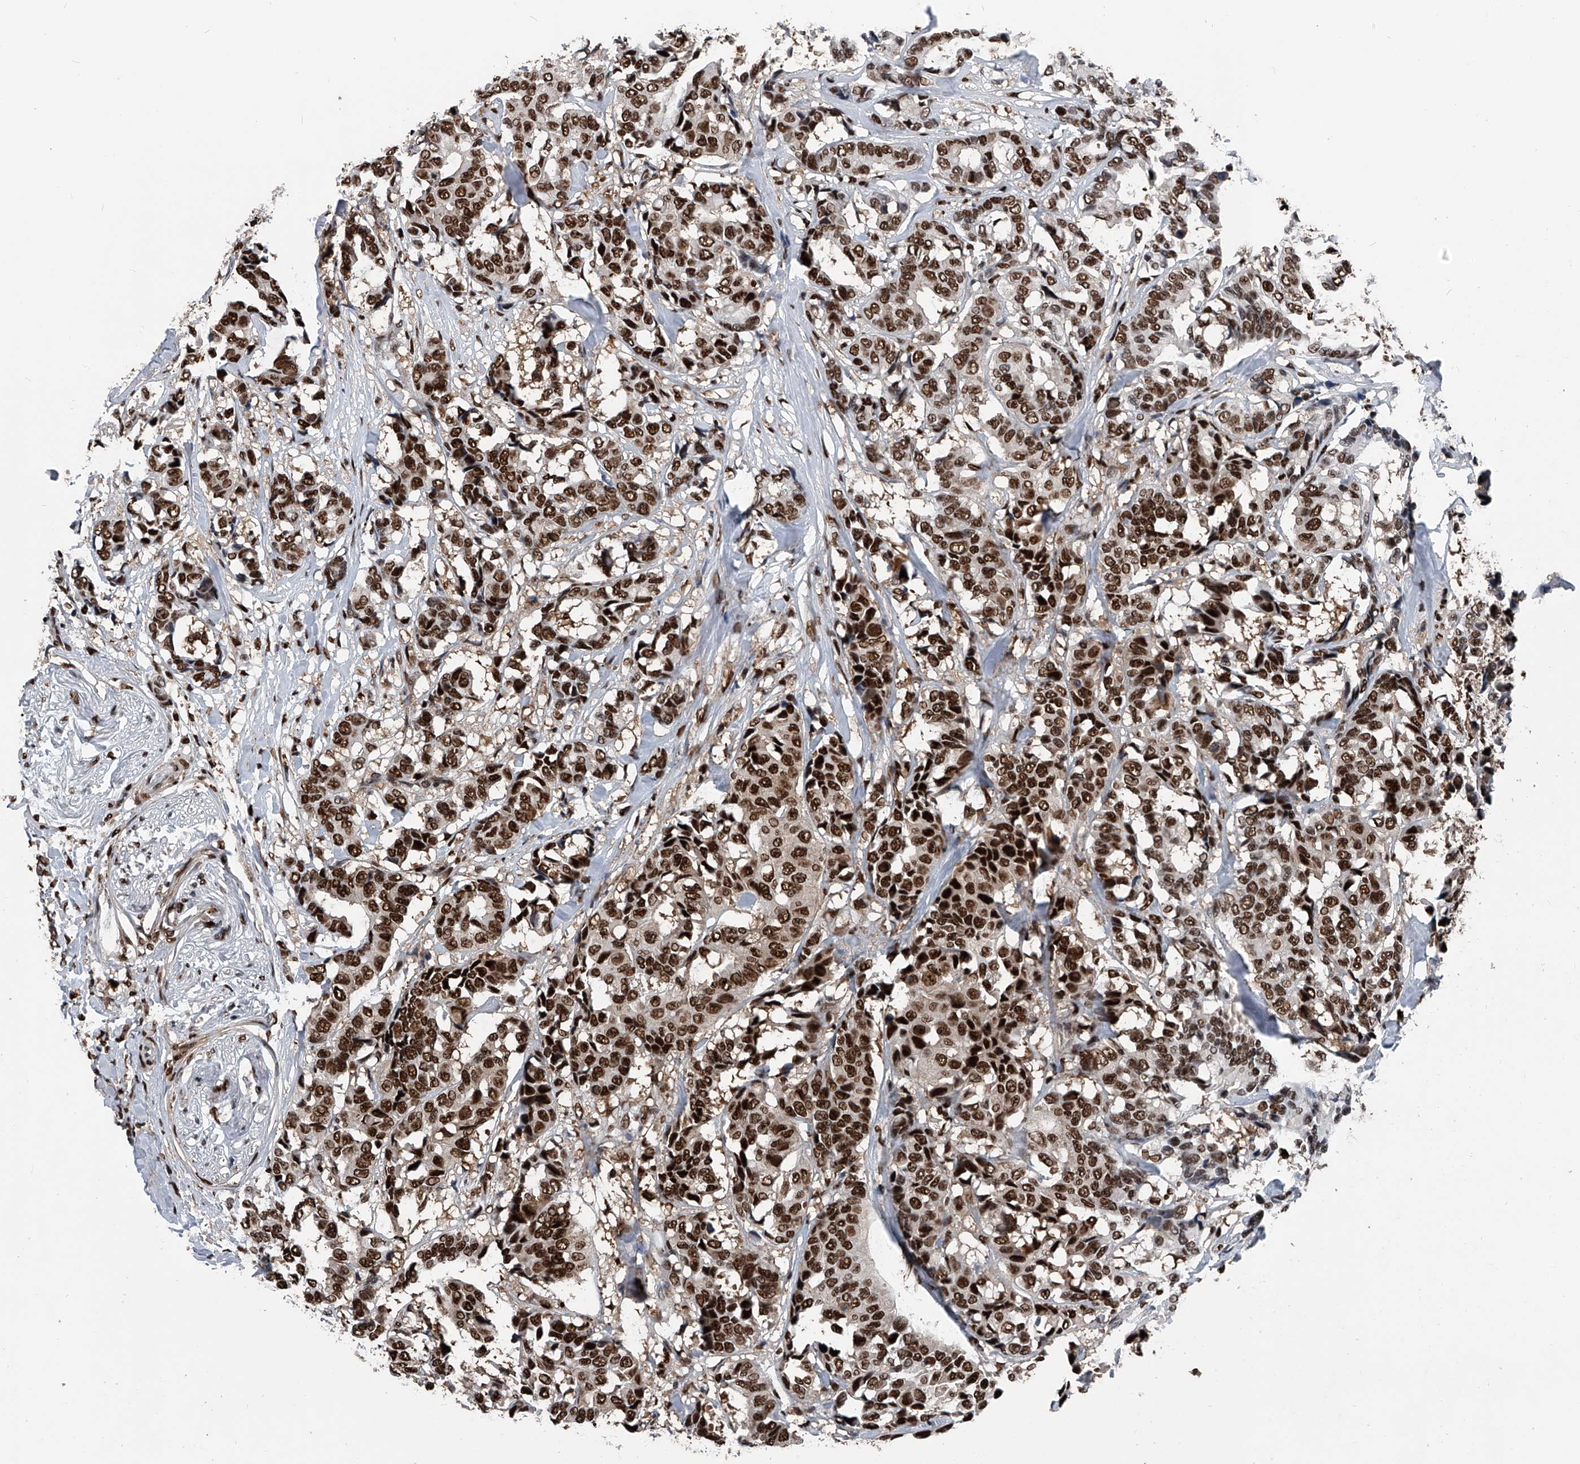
{"staining": {"intensity": "strong", "quantity": ">75%", "location": "nuclear"}, "tissue": "breast cancer", "cell_type": "Tumor cells", "image_type": "cancer", "snomed": [{"axis": "morphology", "description": "Duct carcinoma"}, {"axis": "topography", "description": "Breast"}], "caption": "The micrograph shows a brown stain indicating the presence of a protein in the nuclear of tumor cells in breast cancer (intraductal carcinoma).", "gene": "FKBP5", "patient": {"sex": "female", "age": 87}}